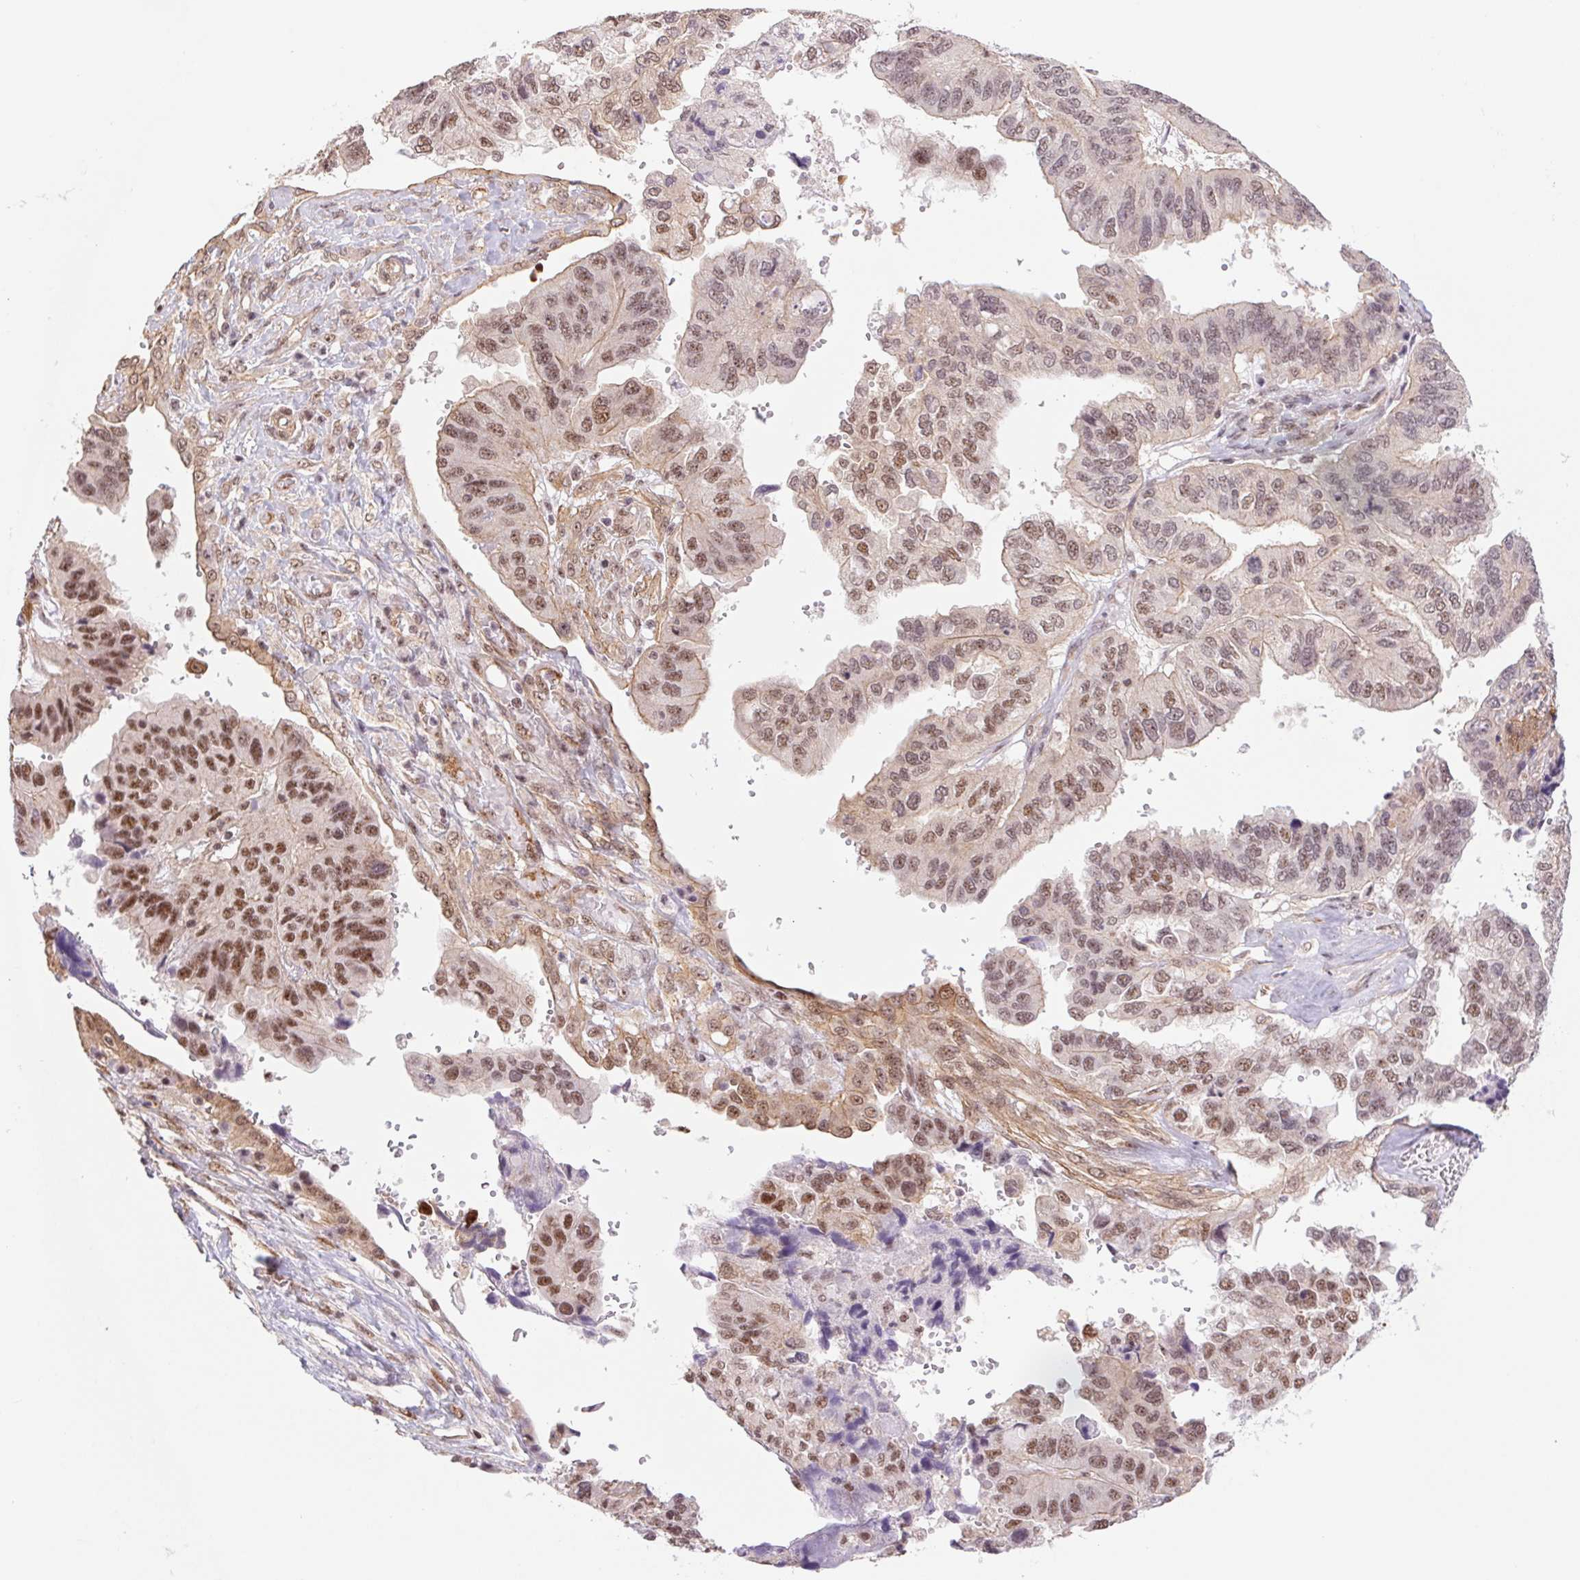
{"staining": {"intensity": "moderate", "quantity": "25%-75%", "location": "nuclear"}, "tissue": "ovarian cancer", "cell_type": "Tumor cells", "image_type": "cancer", "snomed": [{"axis": "morphology", "description": "Cystadenocarcinoma, serous, NOS"}, {"axis": "topography", "description": "Ovary"}], "caption": "Moderate nuclear positivity for a protein is identified in about 25%-75% of tumor cells of serous cystadenocarcinoma (ovarian) using immunohistochemistry.", "gene": "CWC25", "patient": {"sex": "female", "age": 79}}